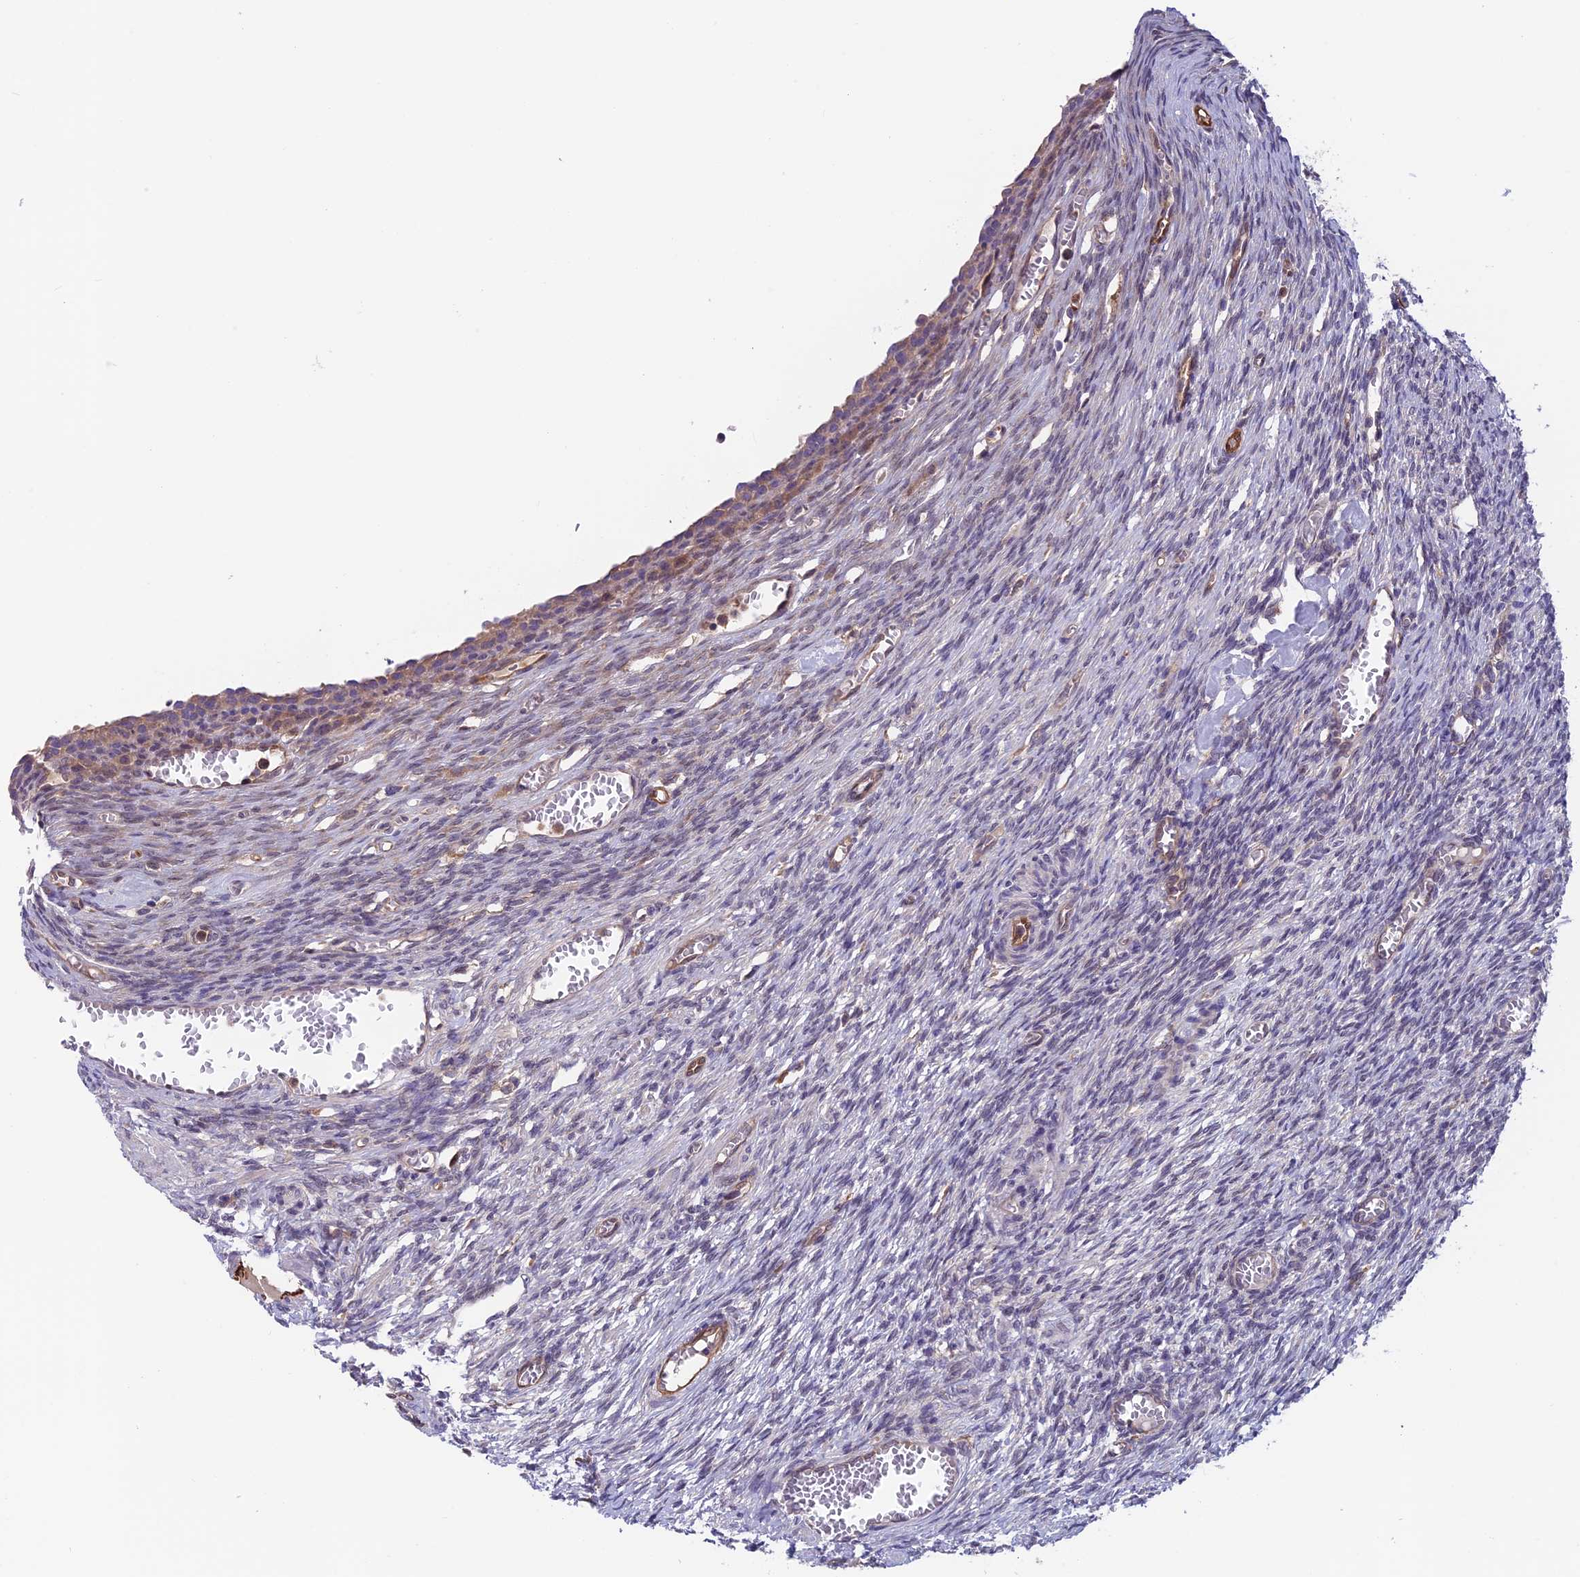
{"staining": {"intensity": "negative", "quantity": "none", "location": "none"}, "tissue": "ovary", "cell_type": "Ovarian stroma cells", "image_type": "normal", "snomed": [{"axis": "morphology", "description": "Normal tissue, NOS"}, {"axis": "topography", "description": "Ovary"}], "caption": "Unremarkable ovary was stained to show a protein in brown. There is no significant staining in ovarian stroma cells. The staining was performed using DAB (3,3'-diaminobenzidine) to visualize the protein expression in brown, while the nuclei were stained in blue with hematoxylin (Magnification: 20x).", "gene": "MAST2", "patient": {"sex": "female", "age": 27}}